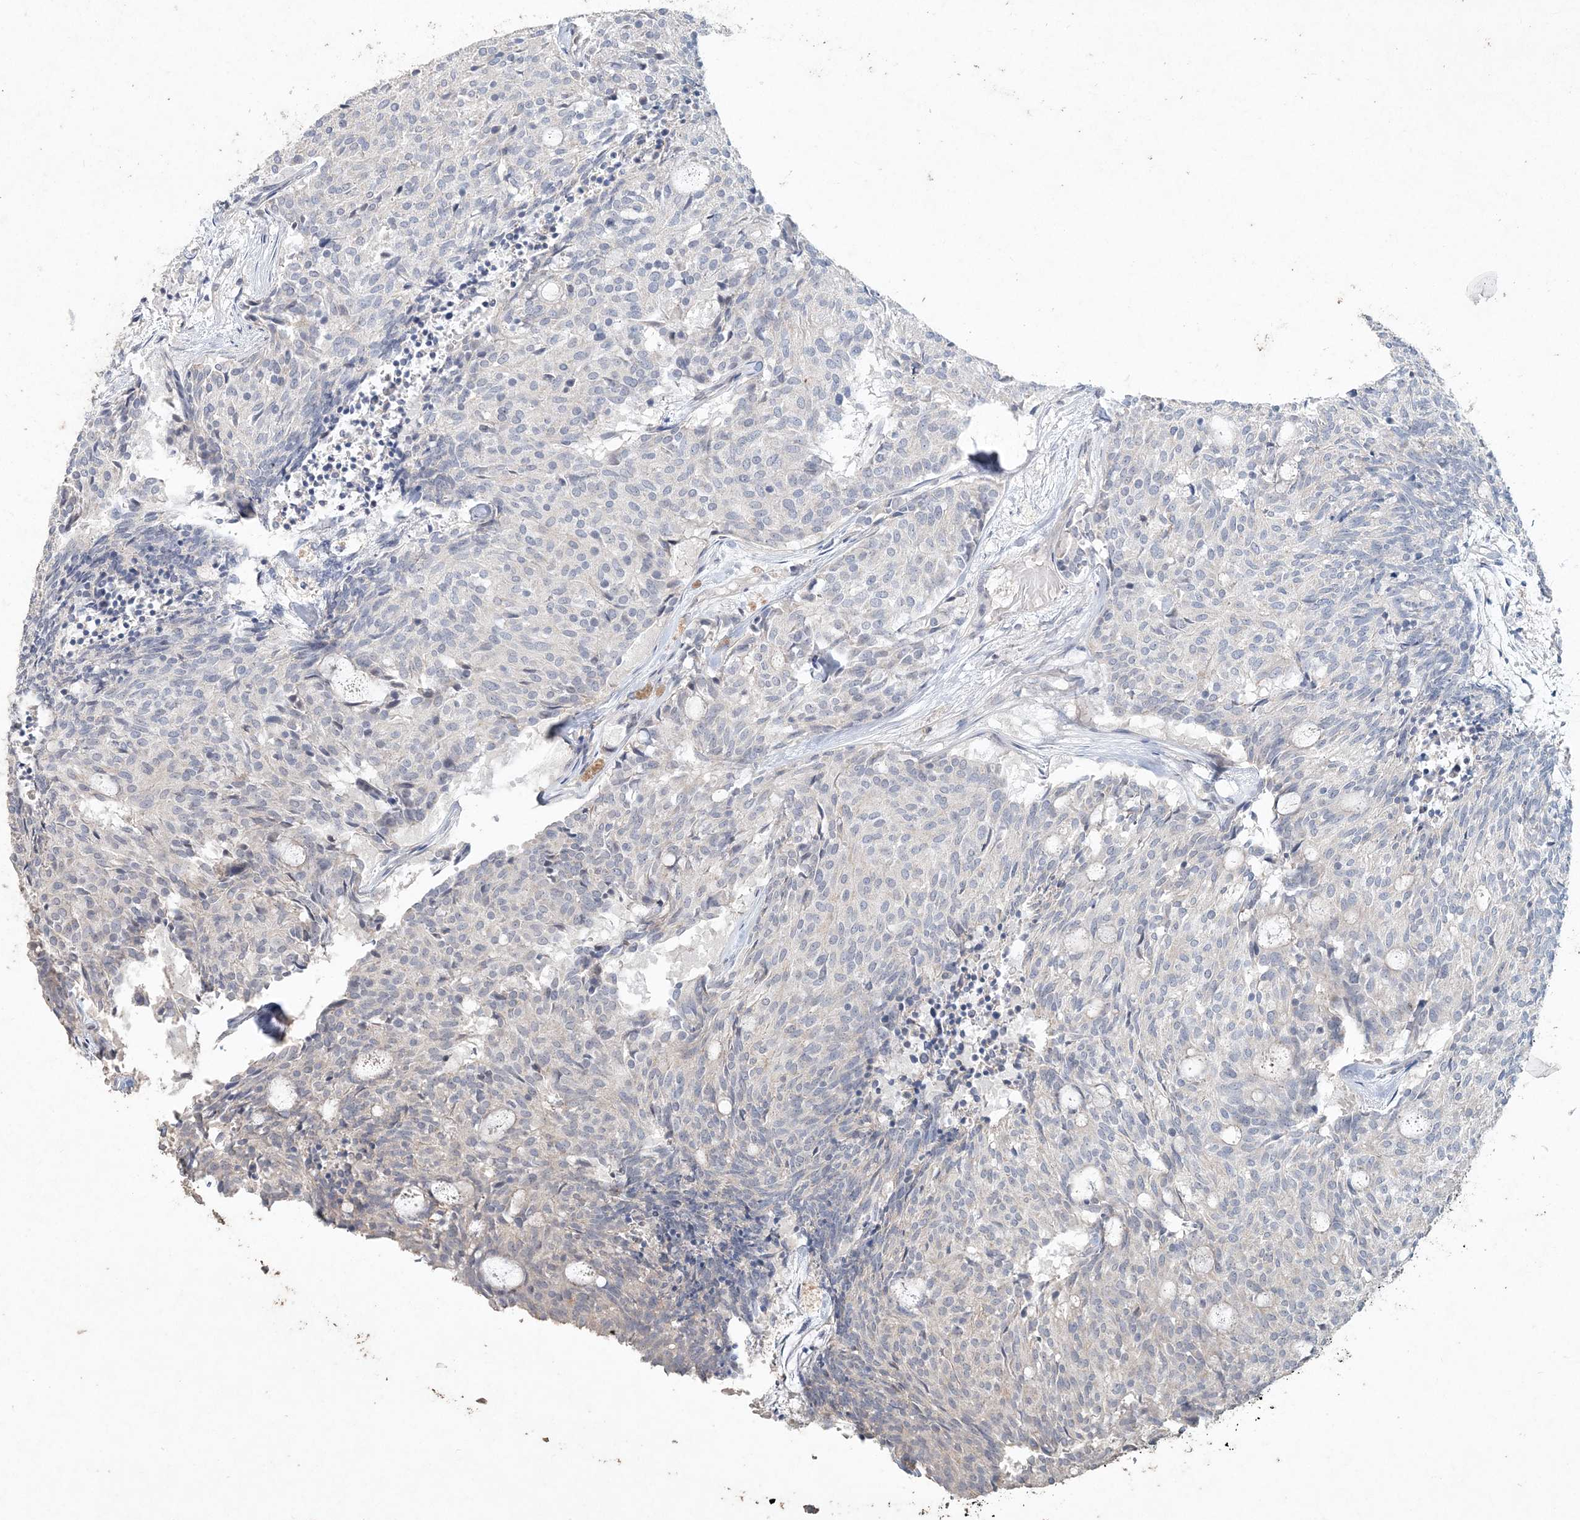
{"staining": {"intensity": "negative", "quantity": "none", "location": "none"}, "tissue": "carcinoid", "cell_type": "Tumor cells", "image_type": "cancer", "snomed": [{"axis": "morphology", "description": "Carcinoid, malignant, NOS"}, {"axis": "topography", "description": "Pancreas"}], "caption": "Tumor cells are negative for protein expression in human malignant carcinoid.", "gene": "DNAH5", "patient": {"sex": "female", "age": 54}}